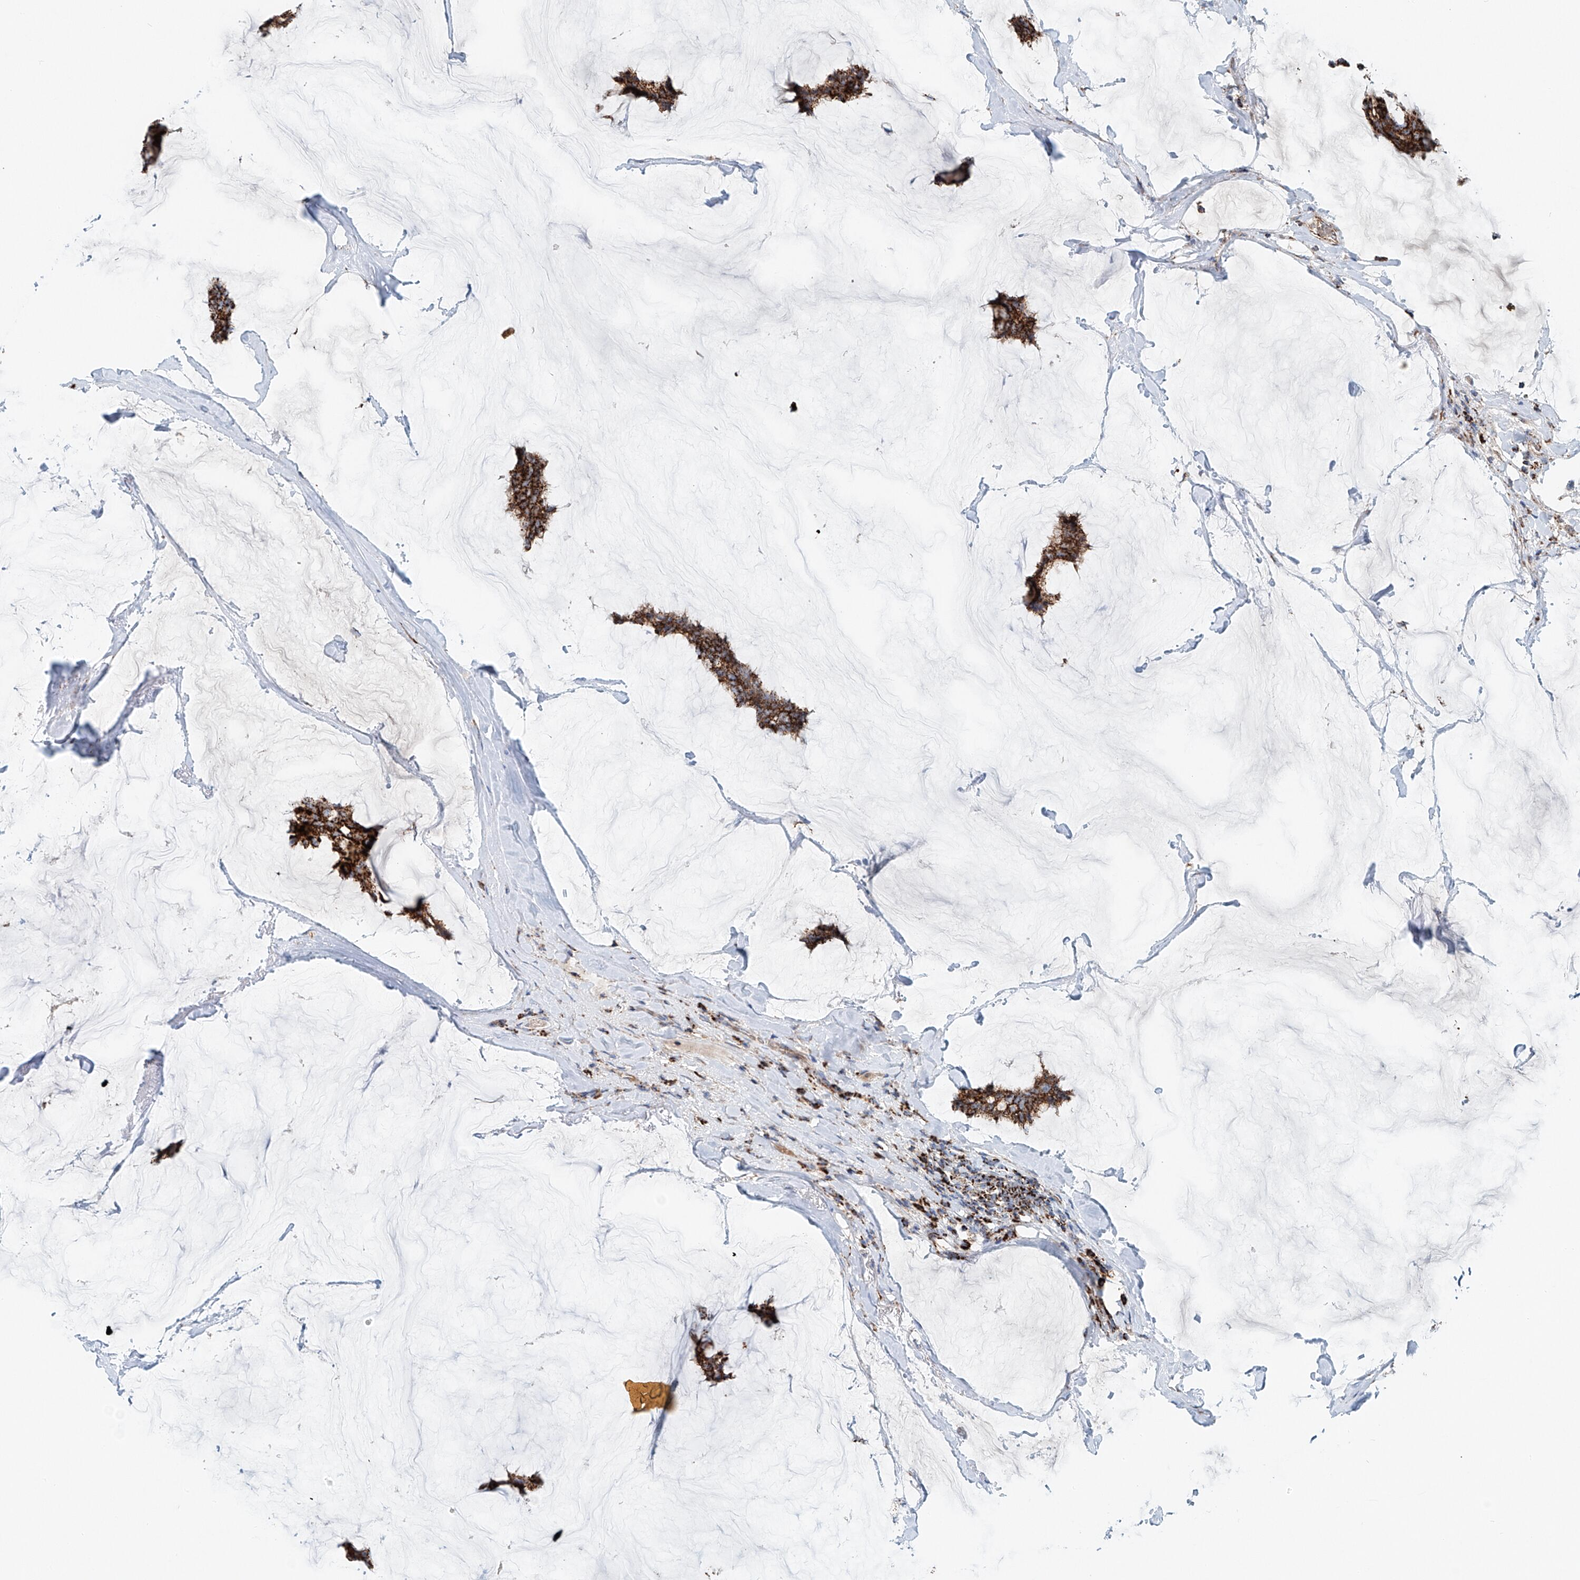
{"staining": {"intensity": "strong", "quantity": ">75%", "location": "cytoplasmic/membranous"}, "tissue": "breast cancer", "cell_type": "Tumor cells", "image_type": "cancer", "snomed": [{"axis": "morphology", "description": "Duct carcinoma"}, {"axis": "topography", "description": "Breast"}], "caption": "This image displays invasive ductal carcinoma (breast) stained with IHC to label a protein in brown. The cytoplasmic/membranous of tumor cells show strong positivity for the protein. Nuclei are counter-stained blue.", "gene": "CARD10", "patient": {"sex": "female", "age": 93}}